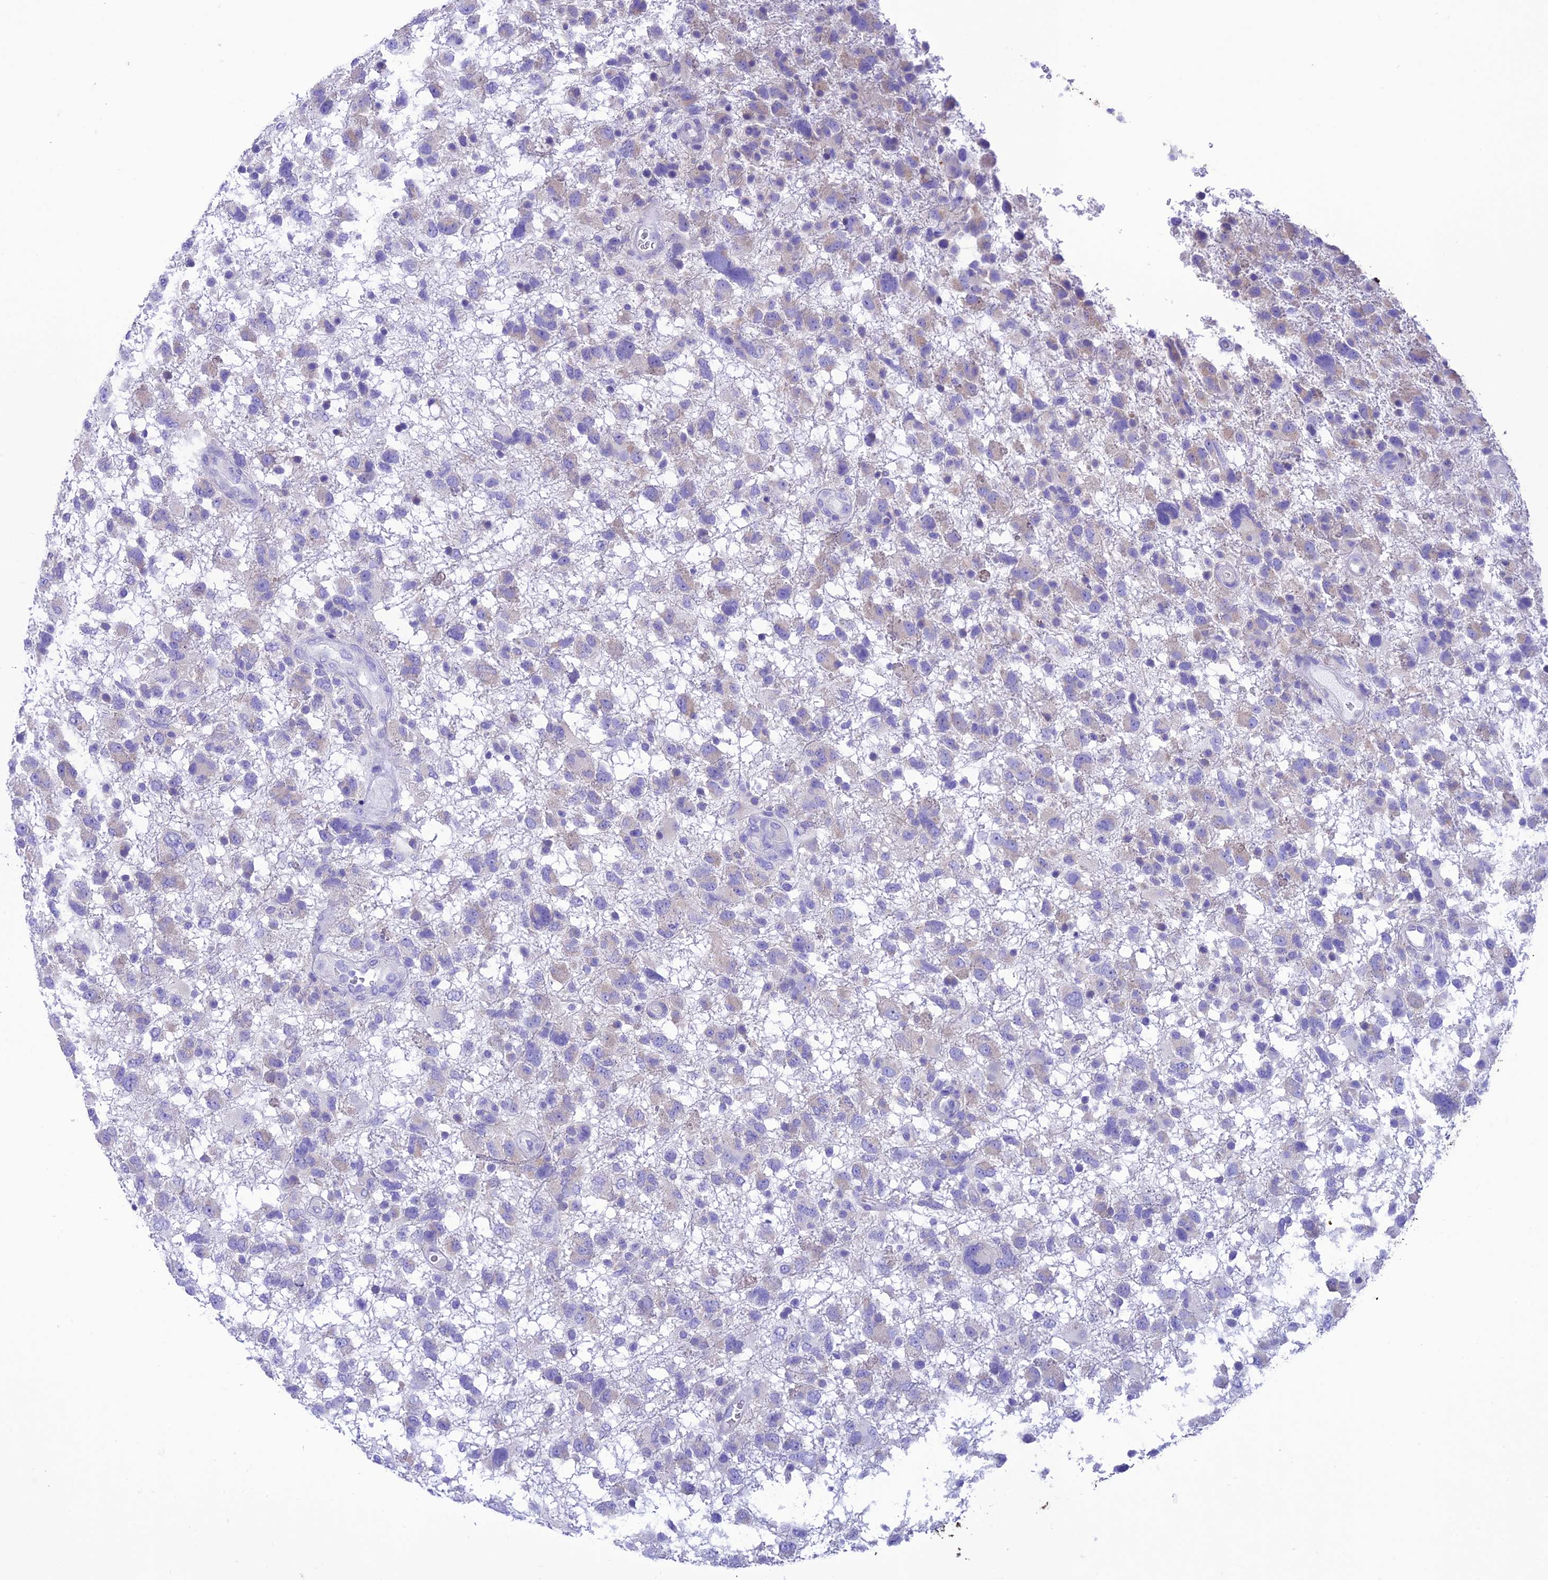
{"staining": {"intensity": "negative", "quantity": "none", "location": "none"}, "tissue": "glioma", "cell_type": "Tumor cells", "image_type": "cancer", "snomed": [{"axis": "morphology", "description": "Glioma, malignant, High grade"}, {"axis": "topography", "description": "Brain"}], "caption": "High magnification brightfield microscopy of malignant glioma (high-grade) stained with DAB (brown) and counterstained with hematoxylin (blue): tumor cells show no significant staining.", "gene": "VPS52", "patient": {"sex": "male", "age": 61}}